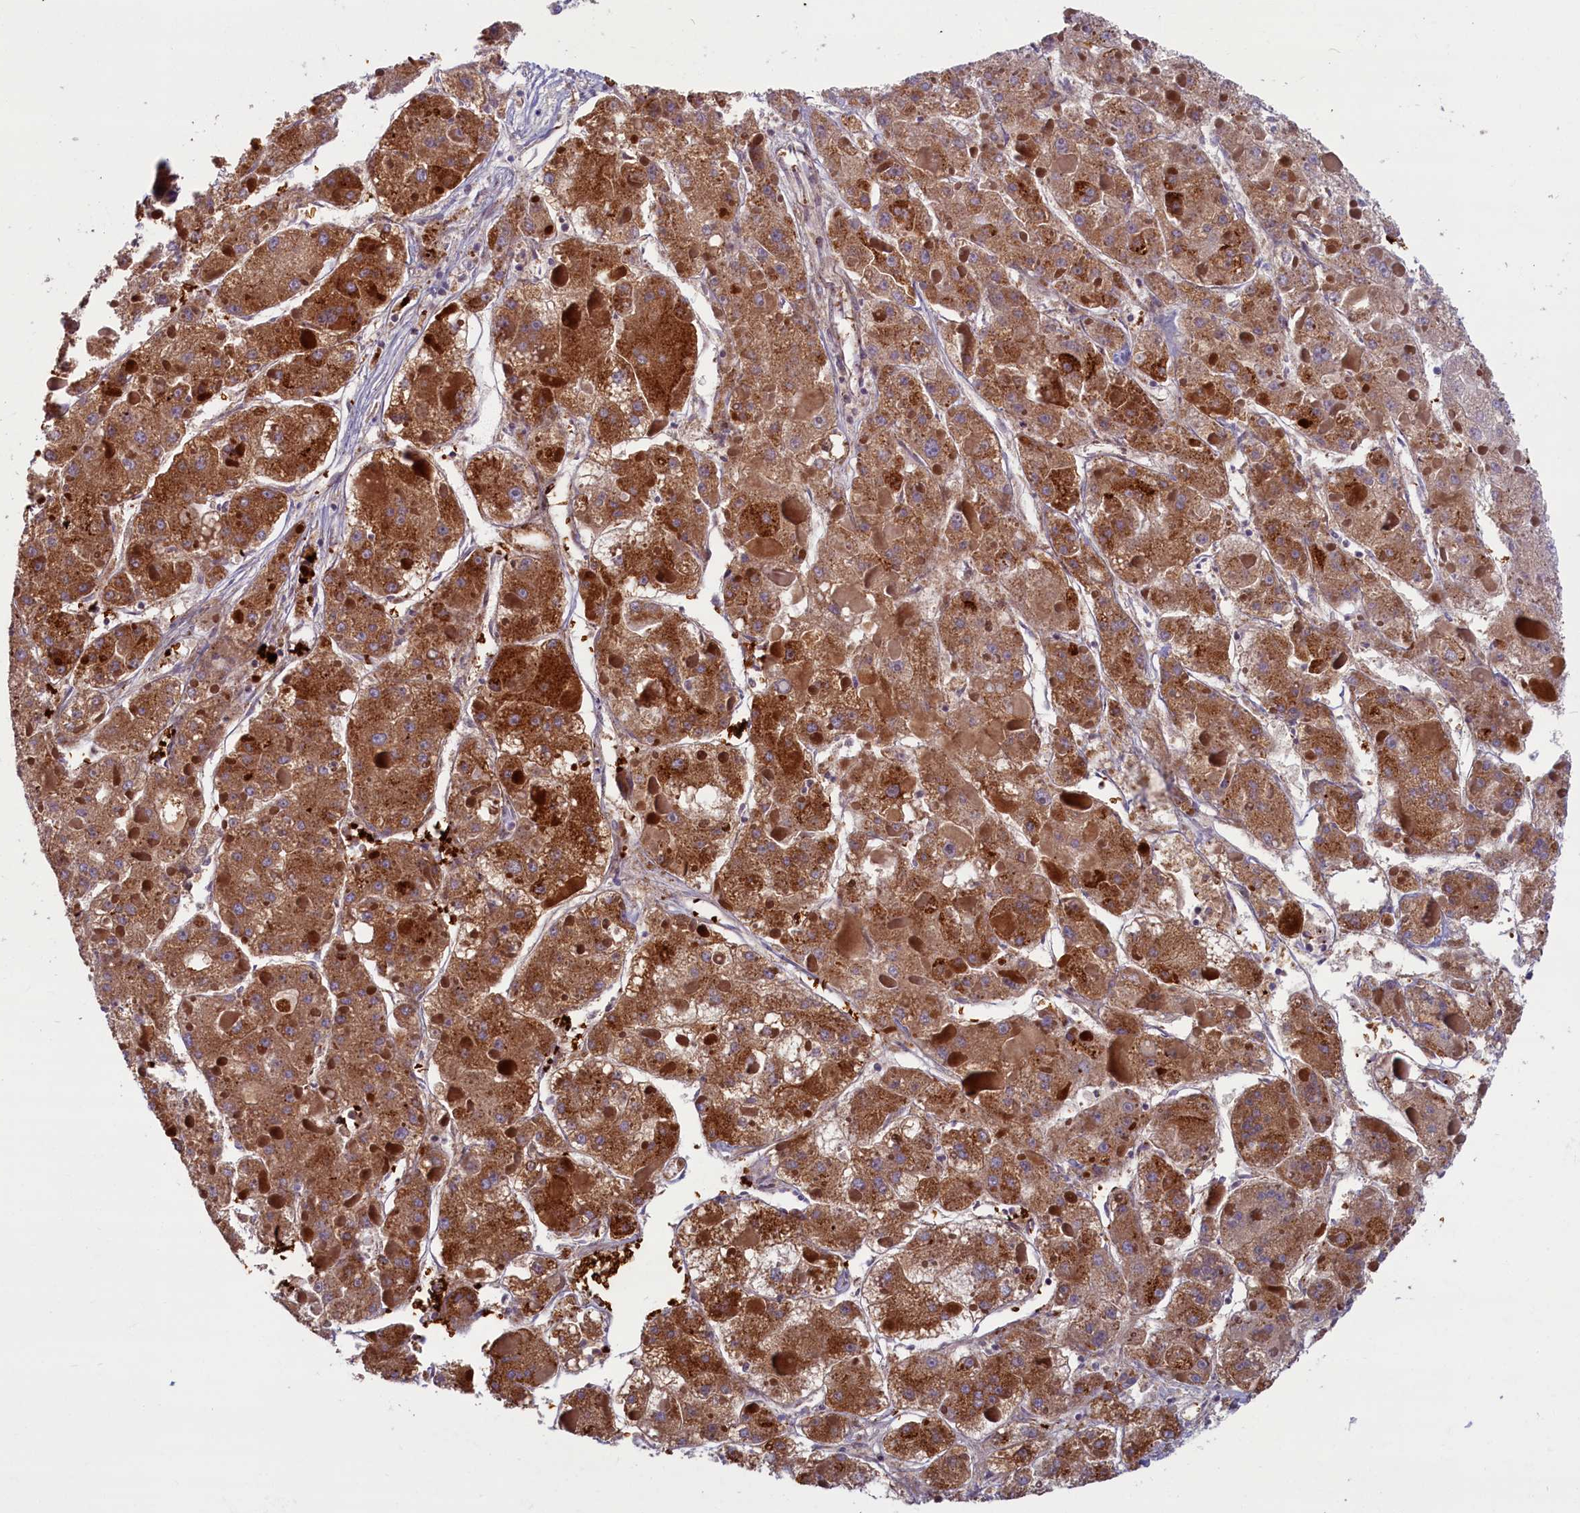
{"staining": {"intensity": "strong", "quantity": ">75%", "location": "cytoplasmic/membranous"}, "tissue": "liver cancer", "cell_type": "Tumor cells", "image_type": "cancer", "snomed": [{"axis": "morphology", "description": "Carcinoma, Hepatocellular, NOS"}, {"axis": "topography", "description": "Liver"}], "caption": "Immunohistochemistry histopathology image of human liver cancer (hepatocellular carcinoma) stained for a protein (brown), which shows high levels of strong cytoplasmic/membranous expression in about >75% of tumor cells.", "gene": "BLVRB", "patient": {"sex": "female", "age": 73}}